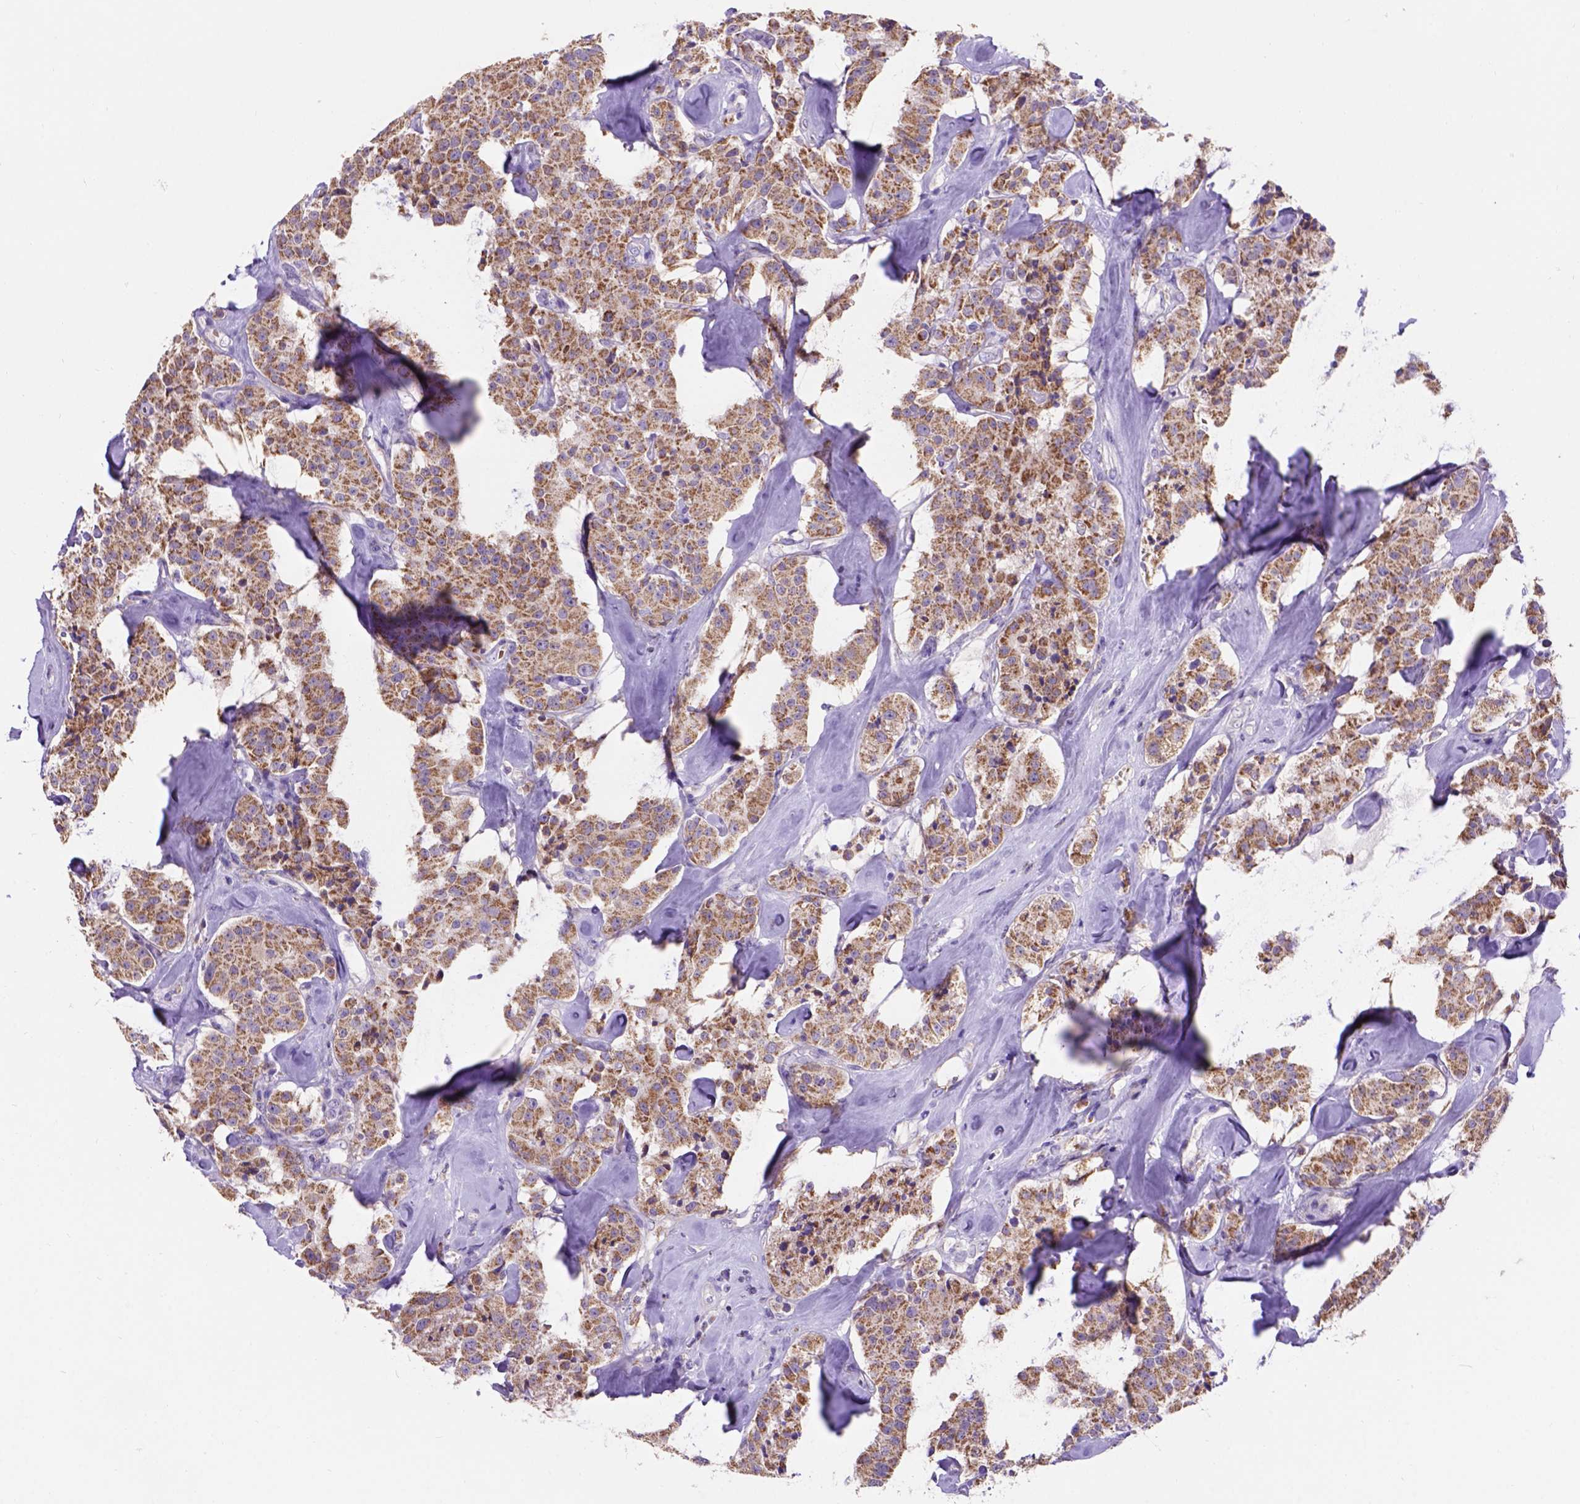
{"staining": {"intensity": "moderate", "quantity": ">75%", "location": "cytoplasmic/membranous"}, "tissue": "carcinoid", "cell_type": "Tumor cells", "image_type": "cancer", "snomed": [{"axis": "morphology", "description": "Carcinoid, malignant, NOS"}, {"axis": "topography", "description": "Pancreas"}], "caption": "Immunohistochemical staining of malignant carcinoid shows moderate cytoplasmic/membranous protein positivity in approximately >75% of tumor cells.", "gene": "L2HGDH", "patient": {"sex": "male", "age": 41}}